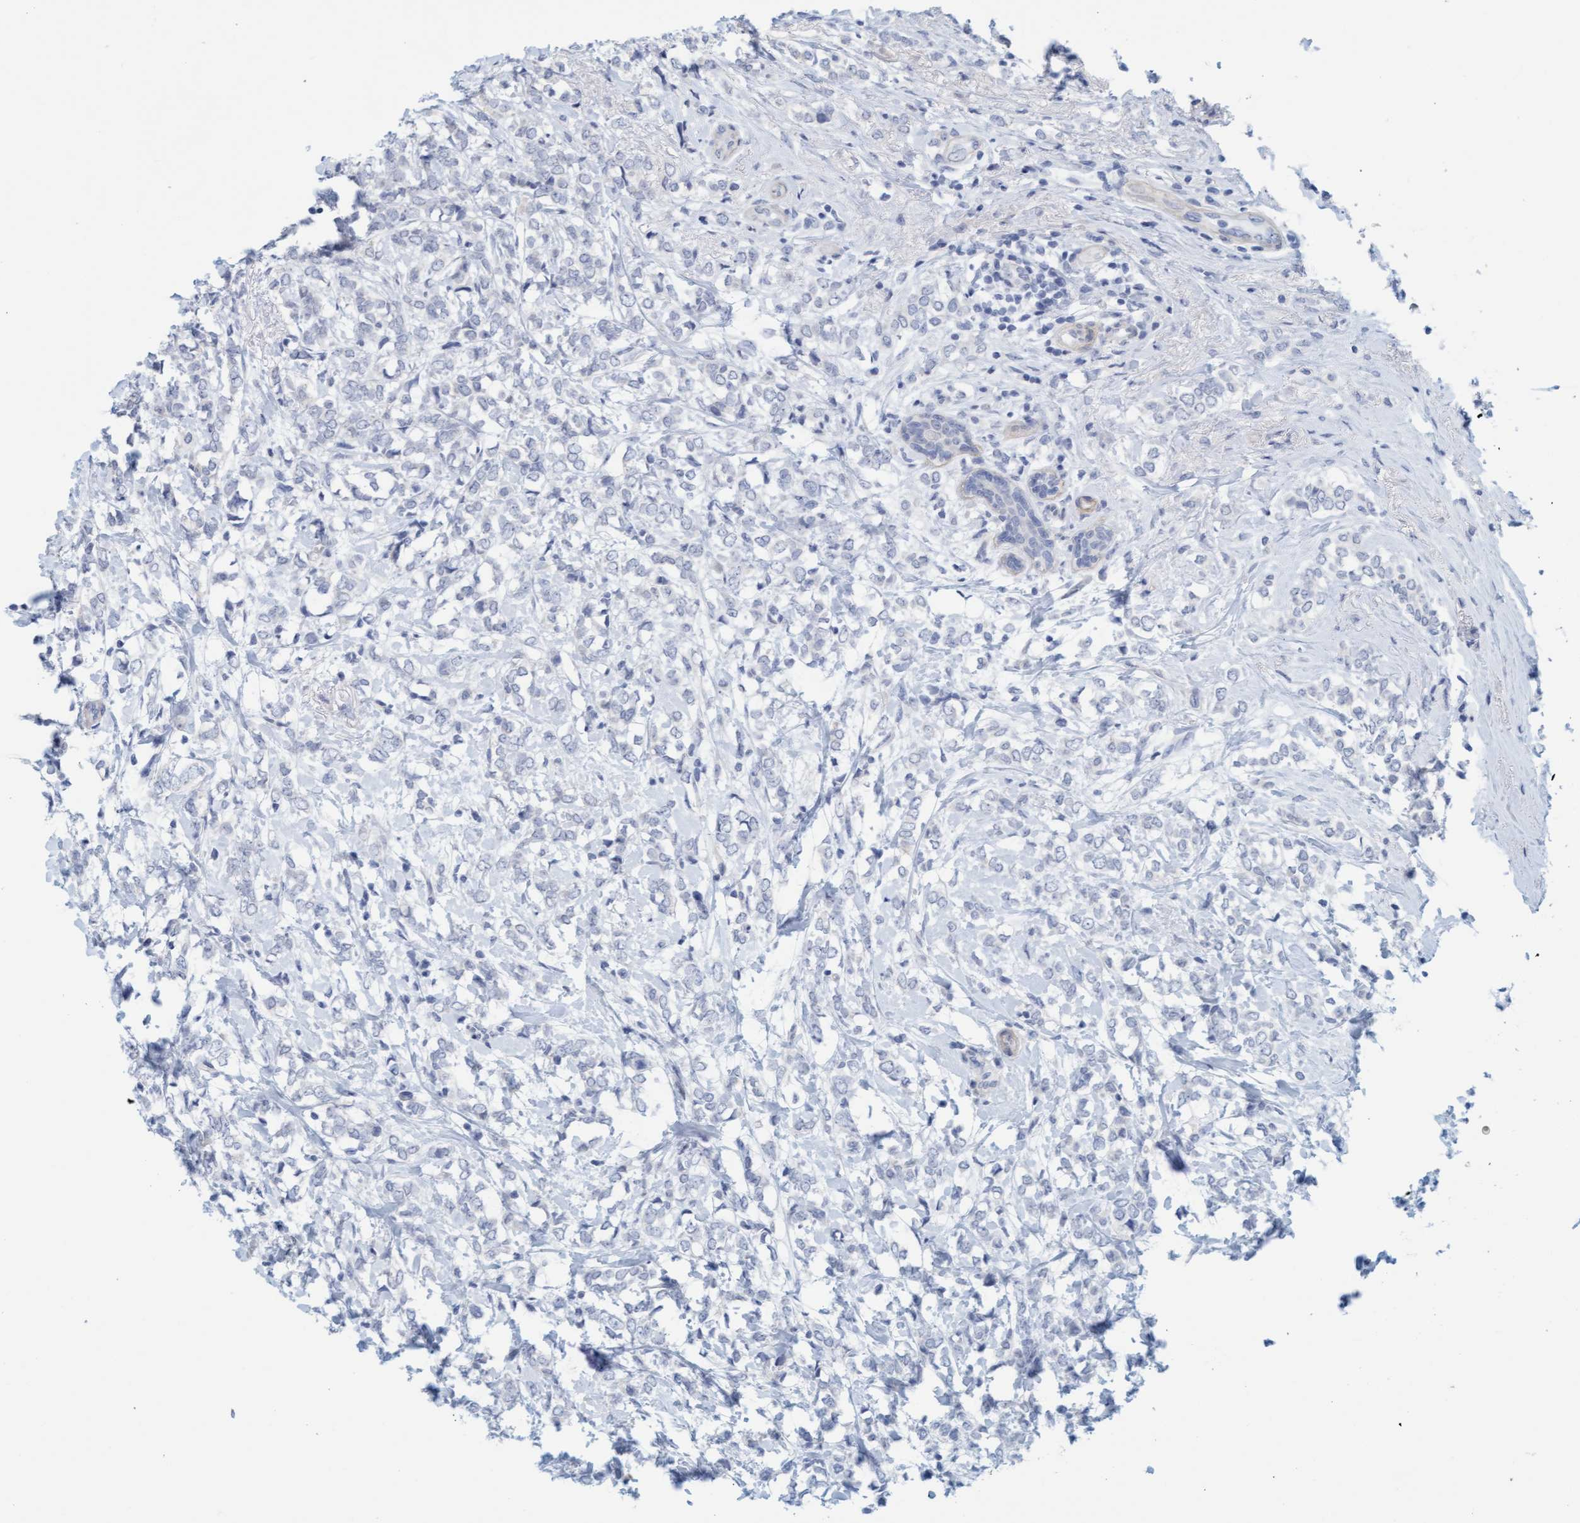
{"staining": {"intensity": "negative", "quantity": "none", "location": "none"}, "tissue": "breast cancer", "cell_type": "Tumor cells", "image_type": "cancer", "snomed": [{"axis": "morphology", "description": "Normal tissue, NOS"}, {"axis": "morphology", "description": "Lobular carcinoma"}, {"axis": "topography", "description": "Breast"}], "caption": "Tumor cells show no significant staining in breast cancer (lobular carcinoma).", "gene": "TSTD2", "patient": {"sex": "female", "age": 47}}